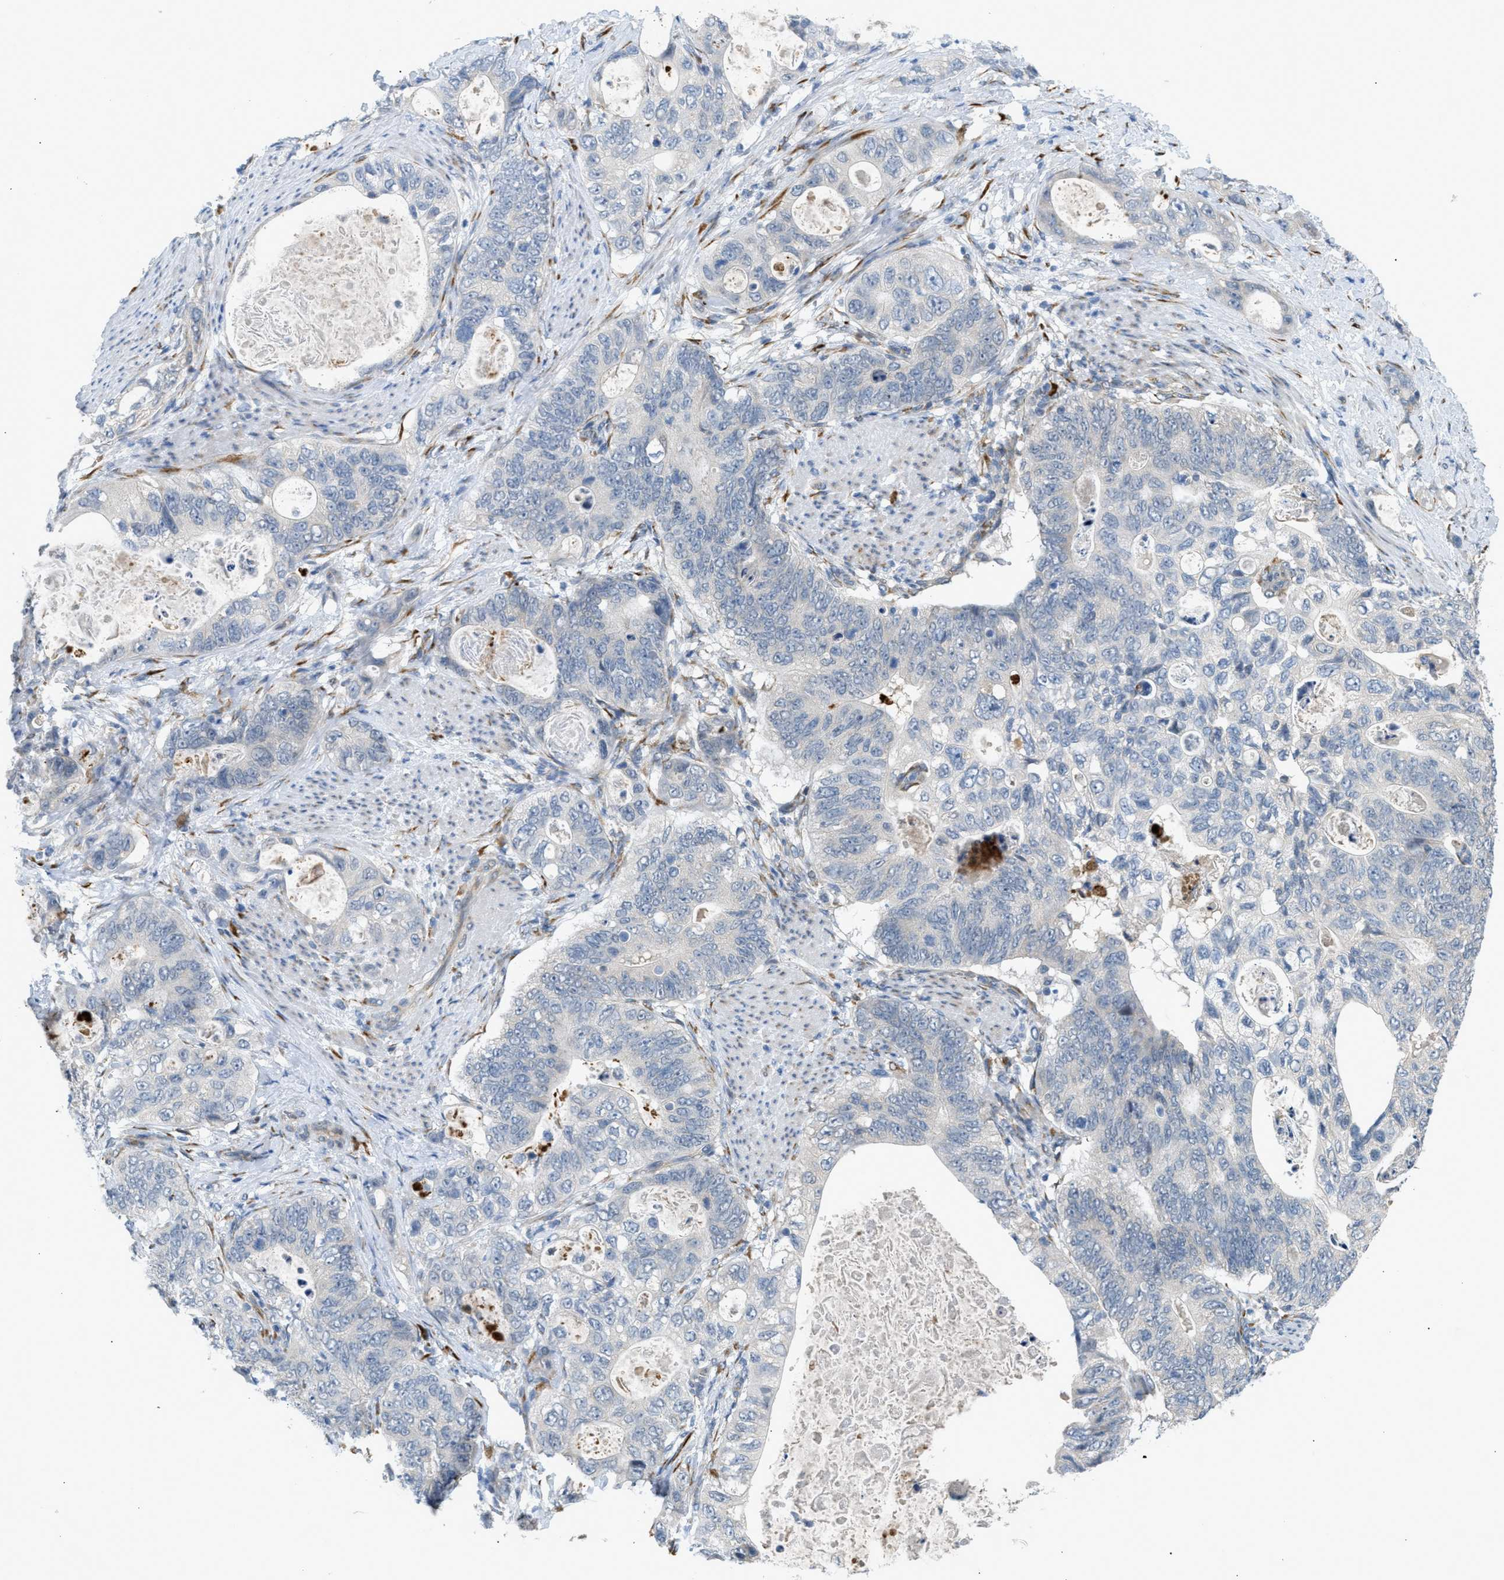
{"staining": {"intensity": "negative", "quantity": "none", "location": "none"}, "tissue": "stomach cancer", "cell_type": "Tumor cells", "image_type": "cancer", "snomed": [{"axis": "morphology", "description": "Normal tissue, NOS"}, {"axis": "morphology", "description": "Adenocarcinoma, NOS"}, {"axis": "topography", "description": "Stomach"}], "caption": "A micrograph of human adenocarcinoma (stomach) is negative for staining in tumor cells.", "gene": "KCNC2", "patient": {"sex": "female", "age": 89}}